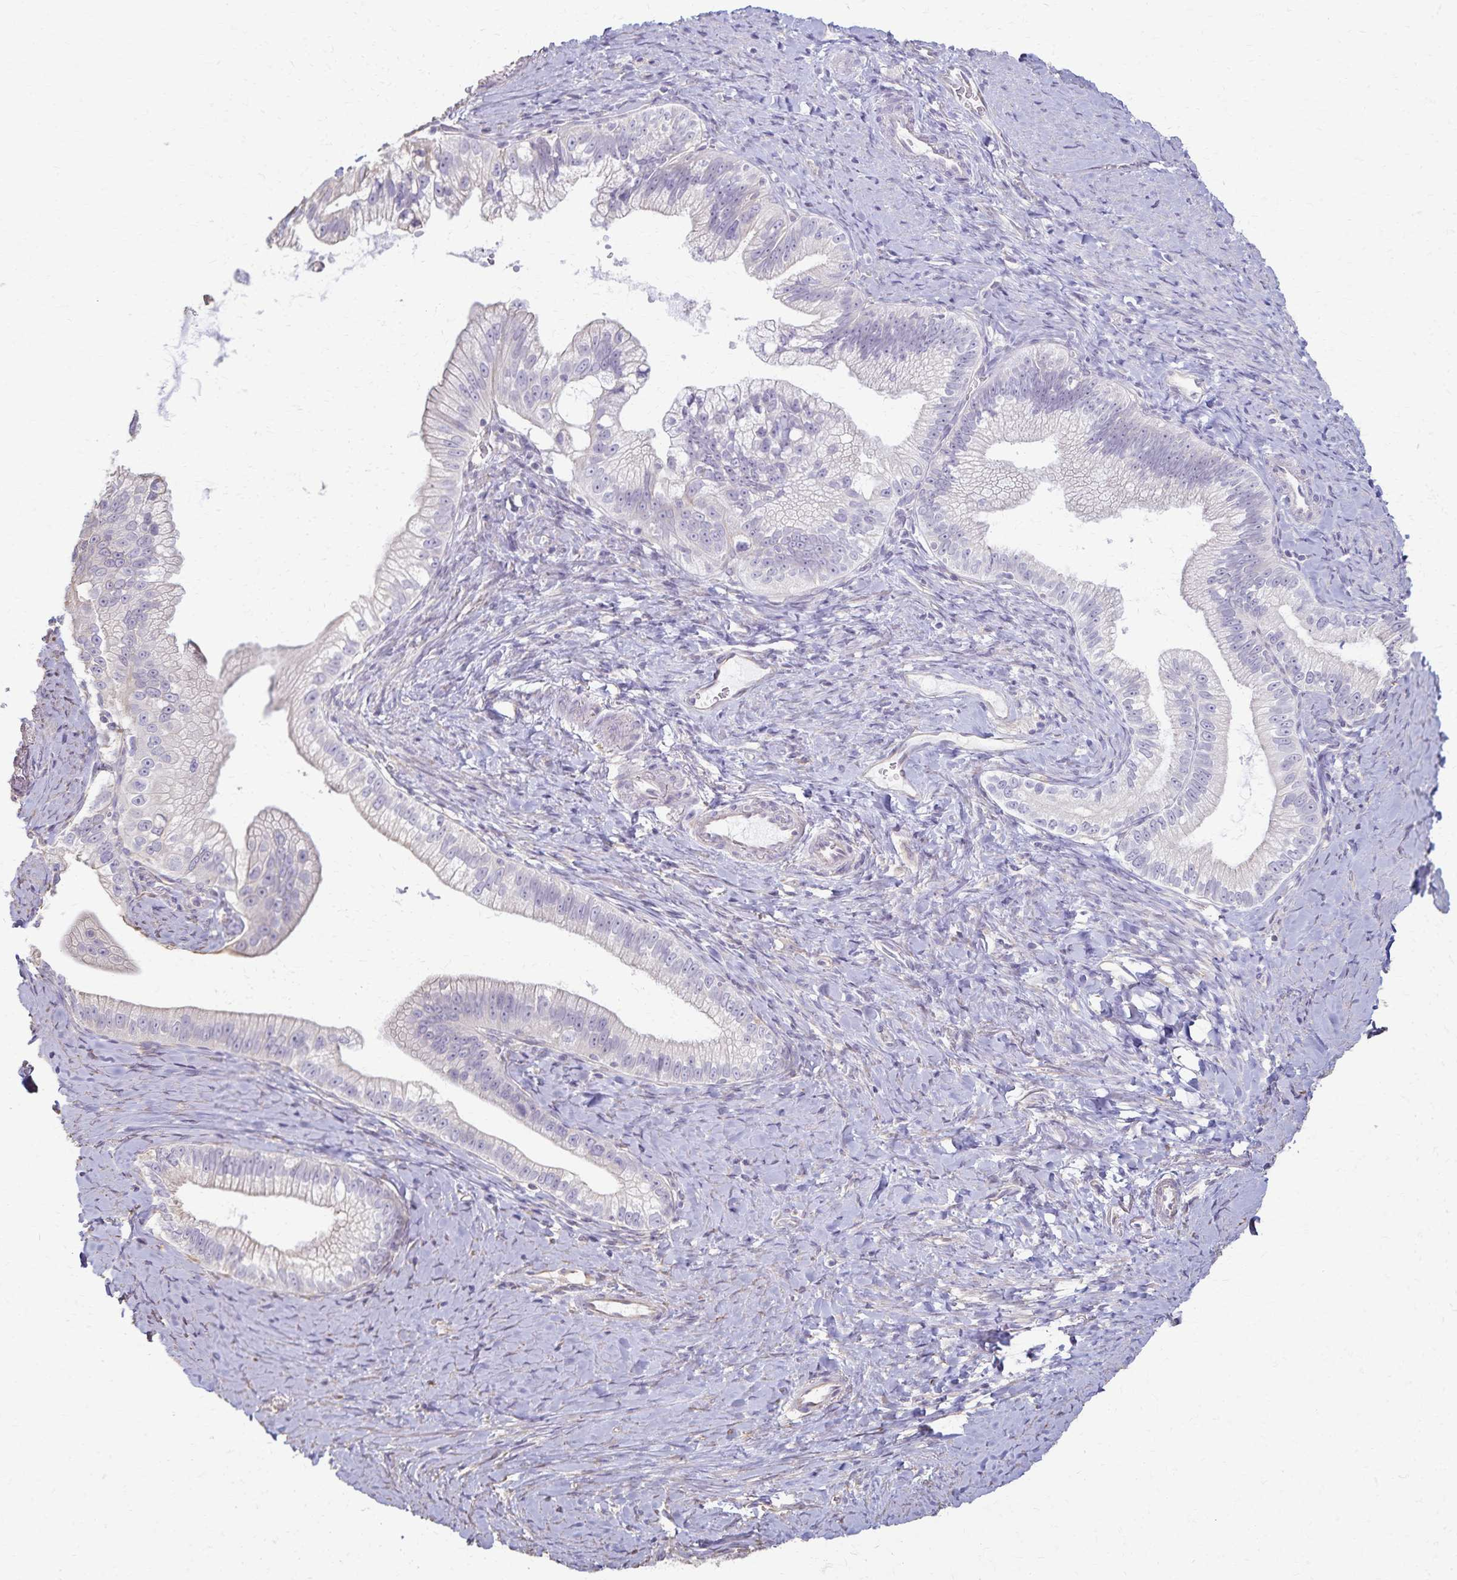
{"staining": {"intensity": "negative", "quantity": "none", "location": "none"}, "tissue": "pancreatic cancer", "cell_type": "Tumor cells", "image_type": "cancer", "snomed": [{"axis": "morphology", "description": "Adenocarcinoma, NOS"}, {"axis": "topography", "description": "Pancreas"}], "caption": "Histopathology image shows no significant protein expression in tumor cells of pancreatic cancer (adenocarcinoma).", "gene": "KISS1", "patient": {"sex": "male", "age": 70}}